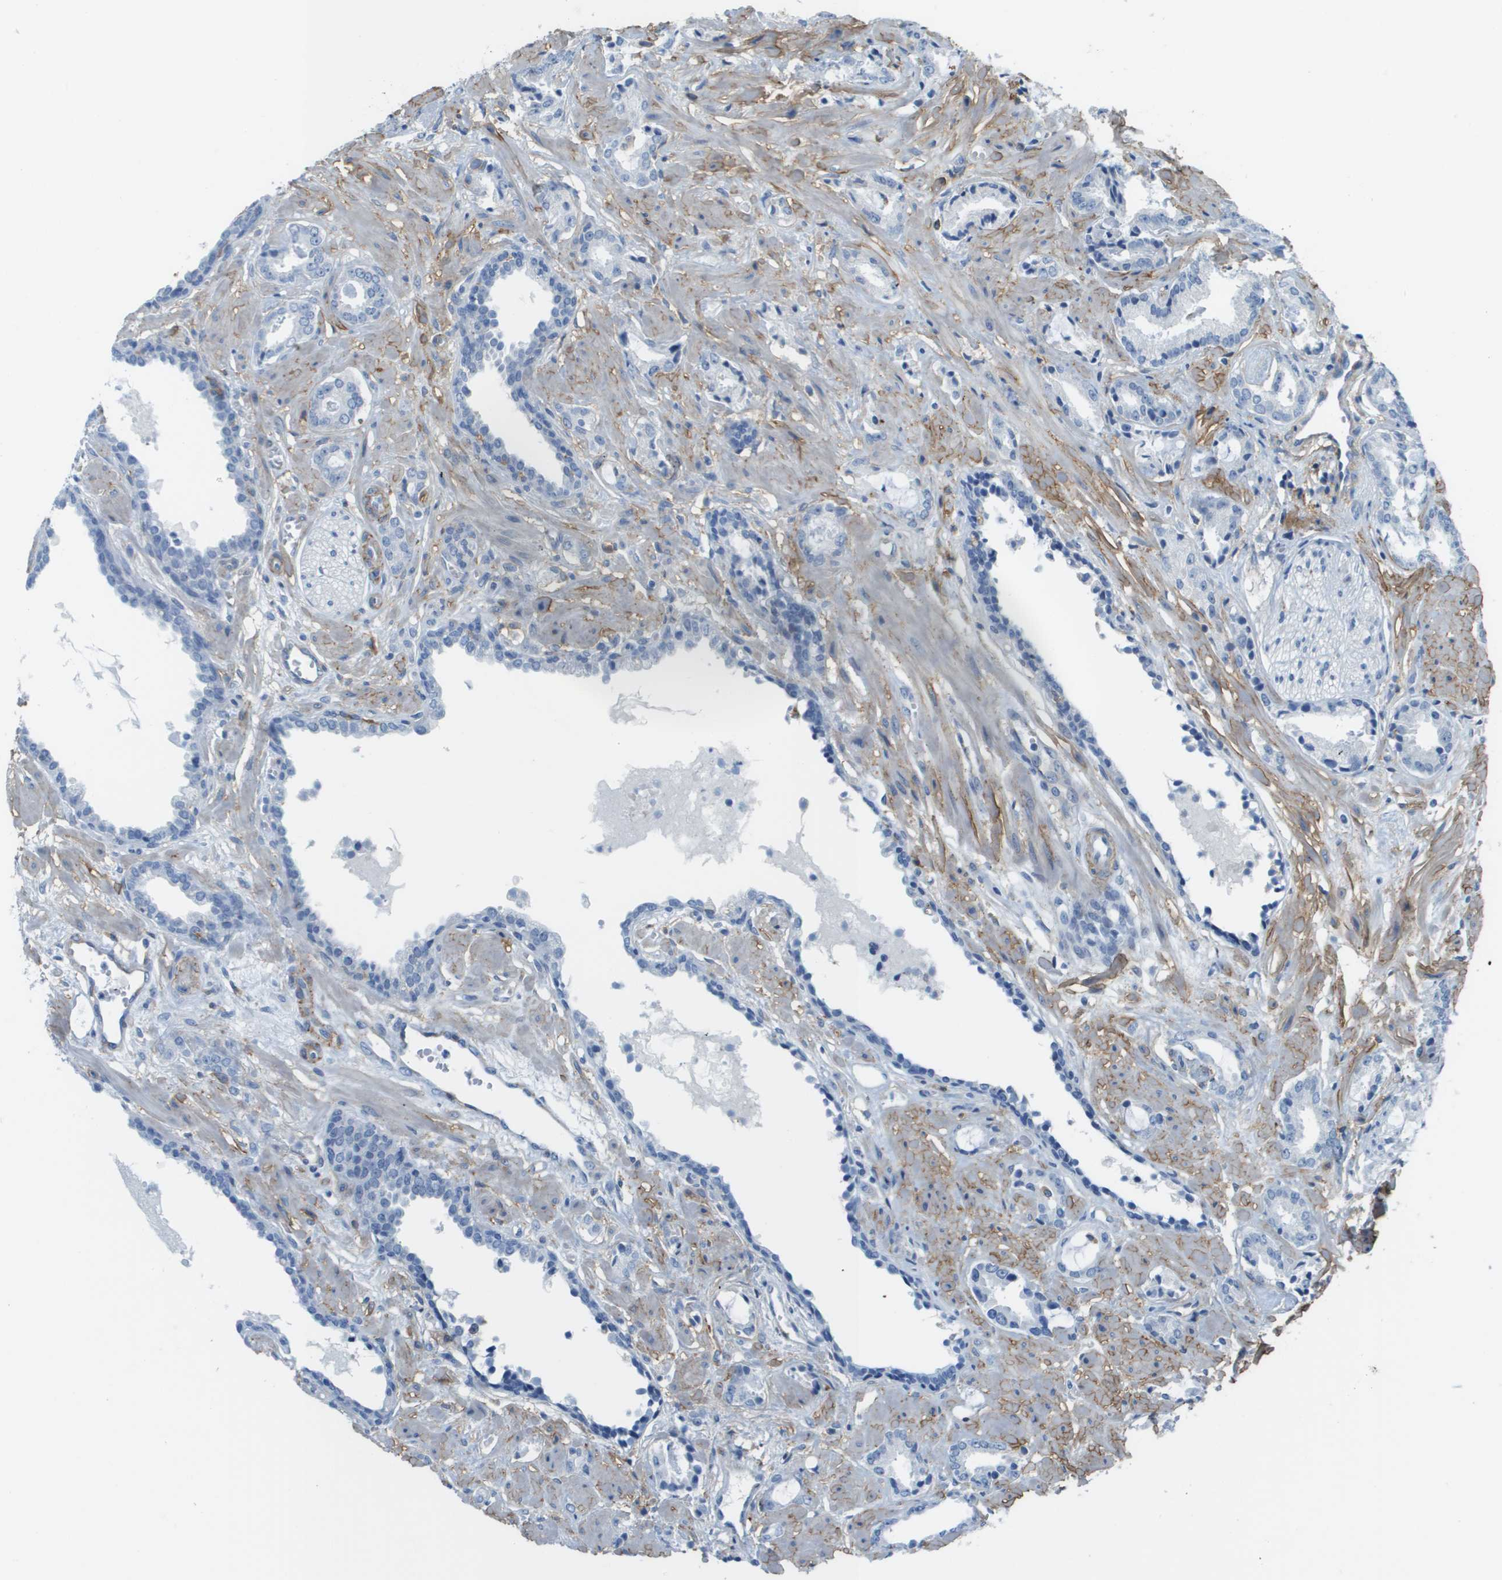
{"staining": {"intensity": "negative", "quantity": "none", "location": "none"}, "tissue": "prostate cancer", "cell_type": "Tumor cells", "image_type": "cancer", "snomed": [{"axis": "morphology", "description": "Adenocarcinoma, Low grade"}, {"axis": "topography", "description": "Prostate"}], "caption": "Immunohistochemical staining of prostate cancer displays no significant positivity in tumor cells.", "gene": "ZBTB43", "patient": {"sex": "male", "age": 53}}